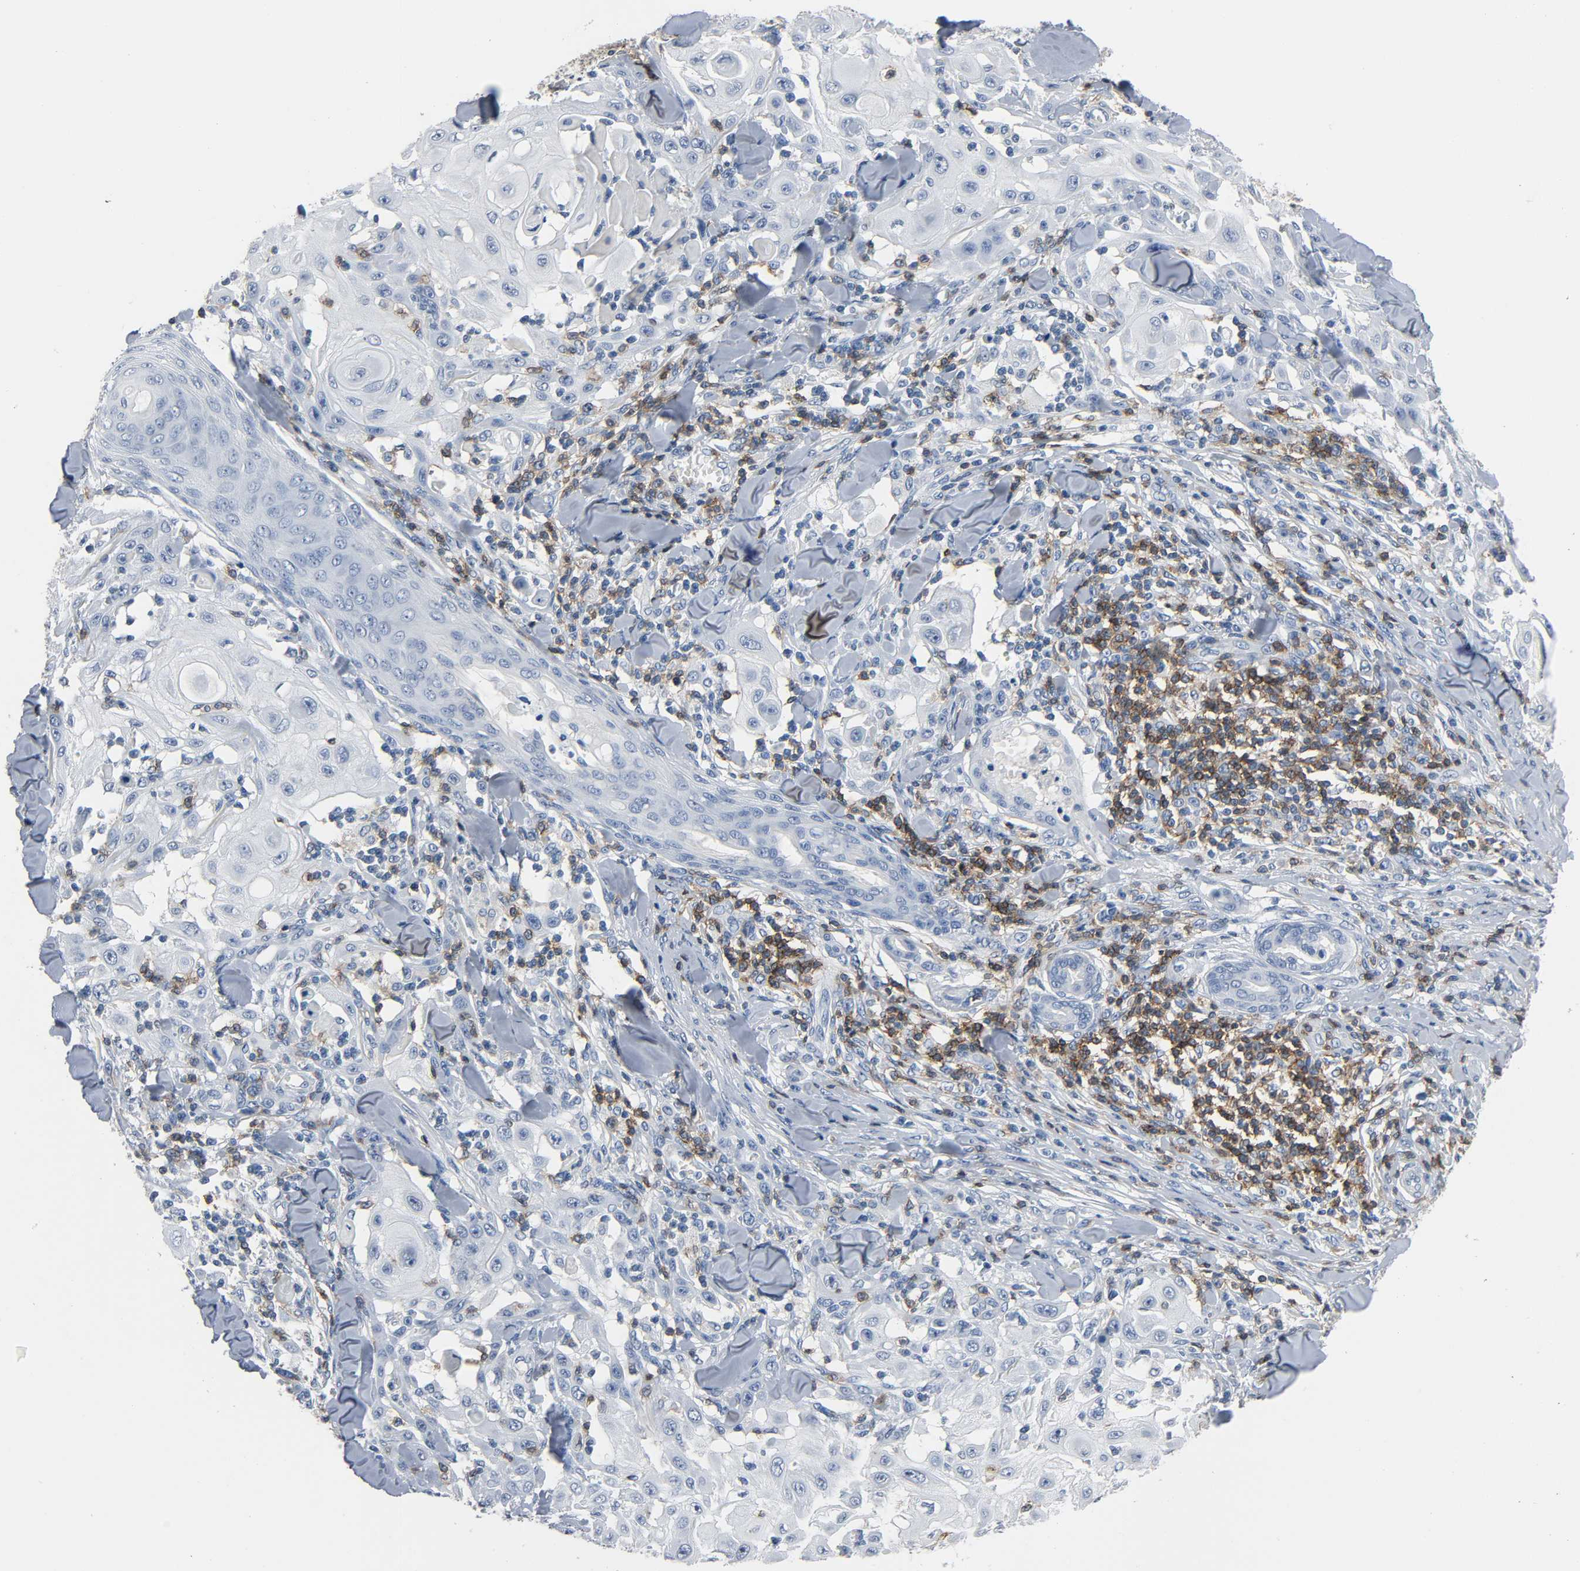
{"staining": {"intensity": "negative", "quantity": "none", "location": "none"}, "tissue": "skin cancer", "cell_type": "Tumor cells", "image_type": "cancer", "snomed": [{"axis": "morphology", "description": "Squamous cell carcinoma, NOS"}, {"axis": "topography", "description": "Skin"}], "caption": "This is a image of IHC staining of skin cancer, which shows no expression in tumor cells.", "gene": "LCK", "patient": {"sex": "male", "age": 24}}